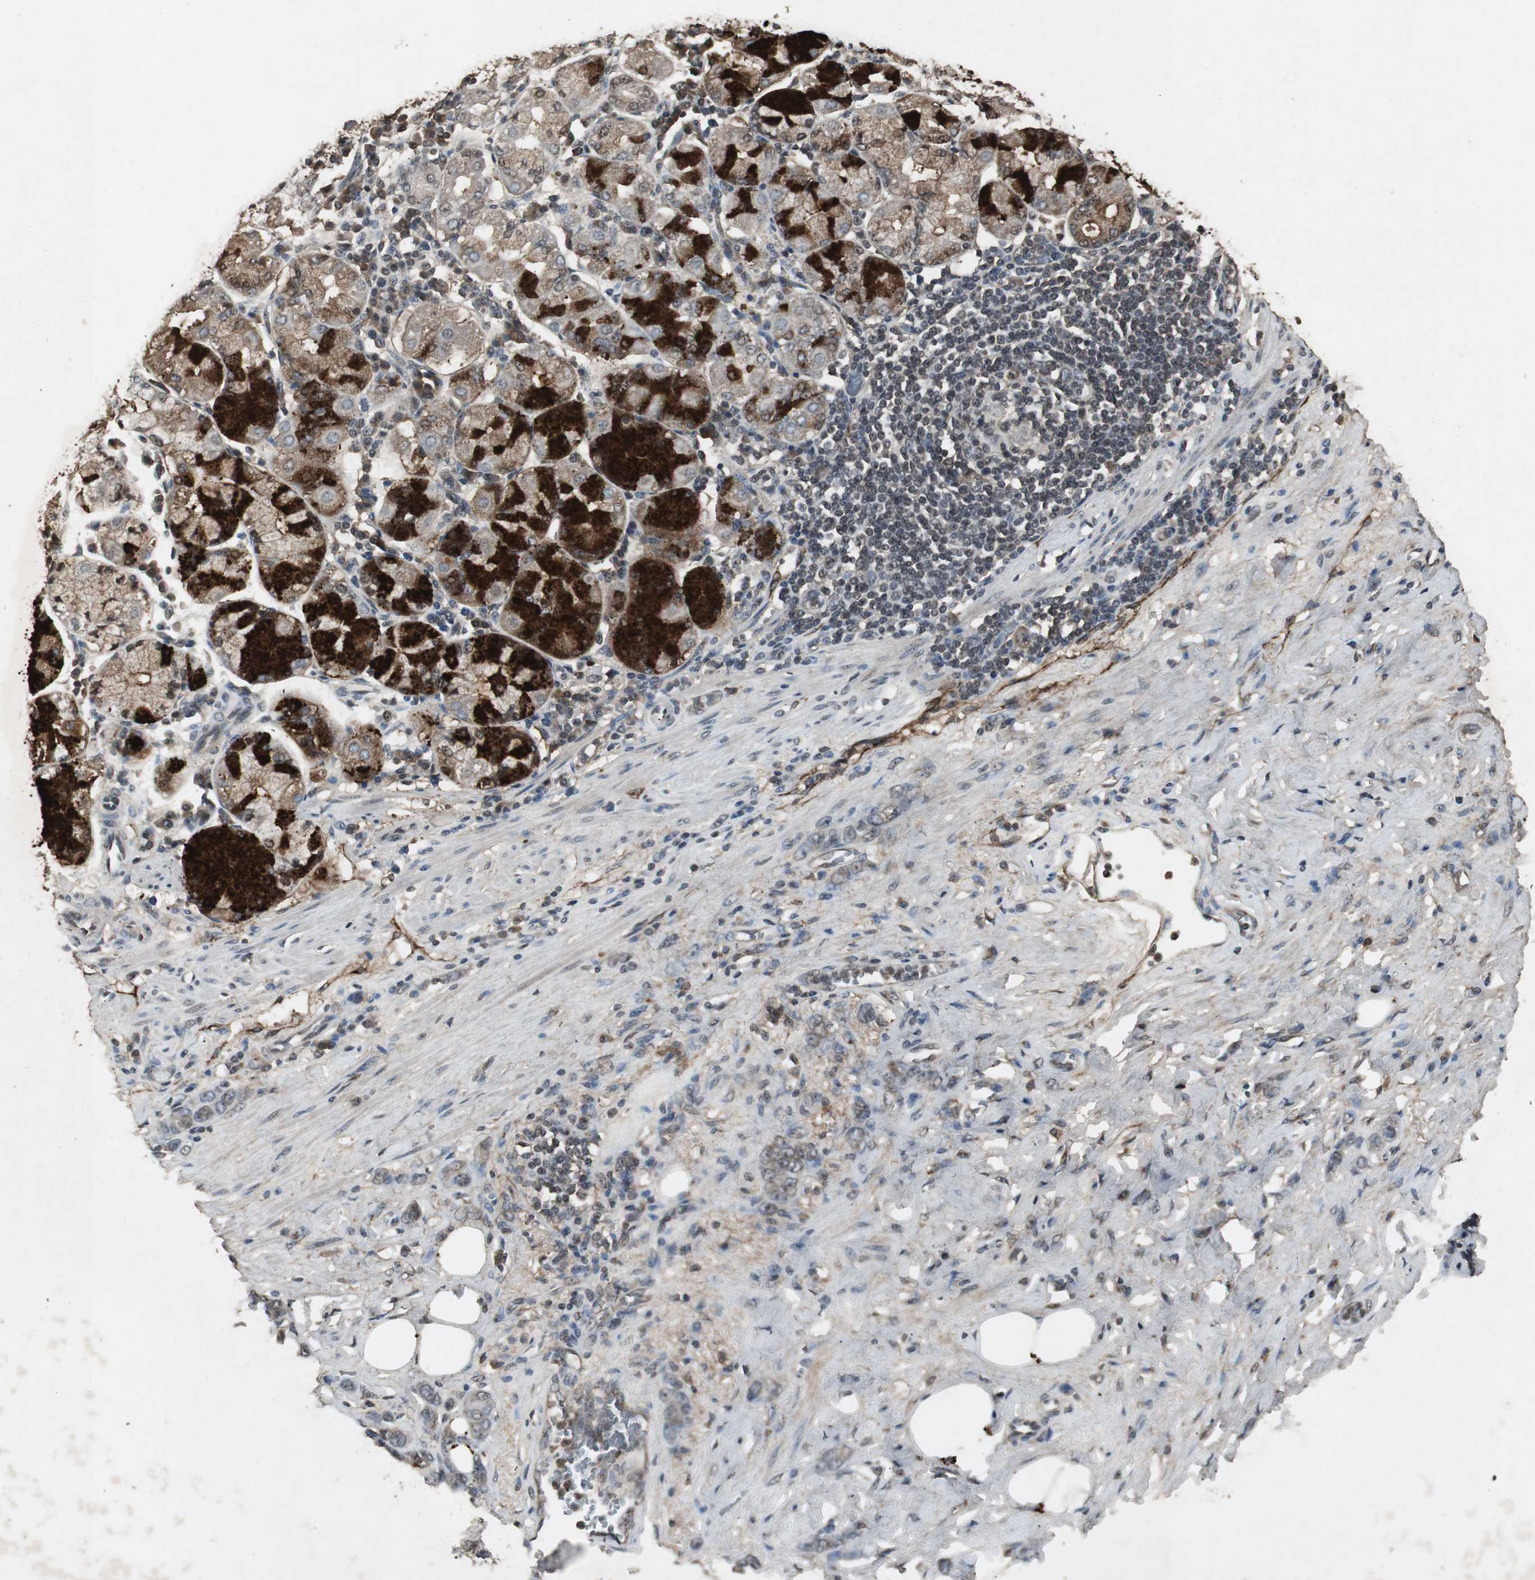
{"staining": {"intensity": "moderate", "quantity": ">75%", "location": "cytoplasmic/membranous,nuclear"}, "tissue": "stomach cancer", "cell_type": "Tumor cells", "image_type": "cancer", "snomed": [{"axis": "morphology", "description": "Adenocarcinoma, NOS"}, {"axis": "topography", "description": "Stomach"}], "caption": "An image of stomach cancer (adenocarcinoma) stained for a protein shows moderate cytoplasmic/membranous and nuclear brown staining in tumor cells.", "gene": "EMX1", "patient": {"sex": "male", "age": 82}}